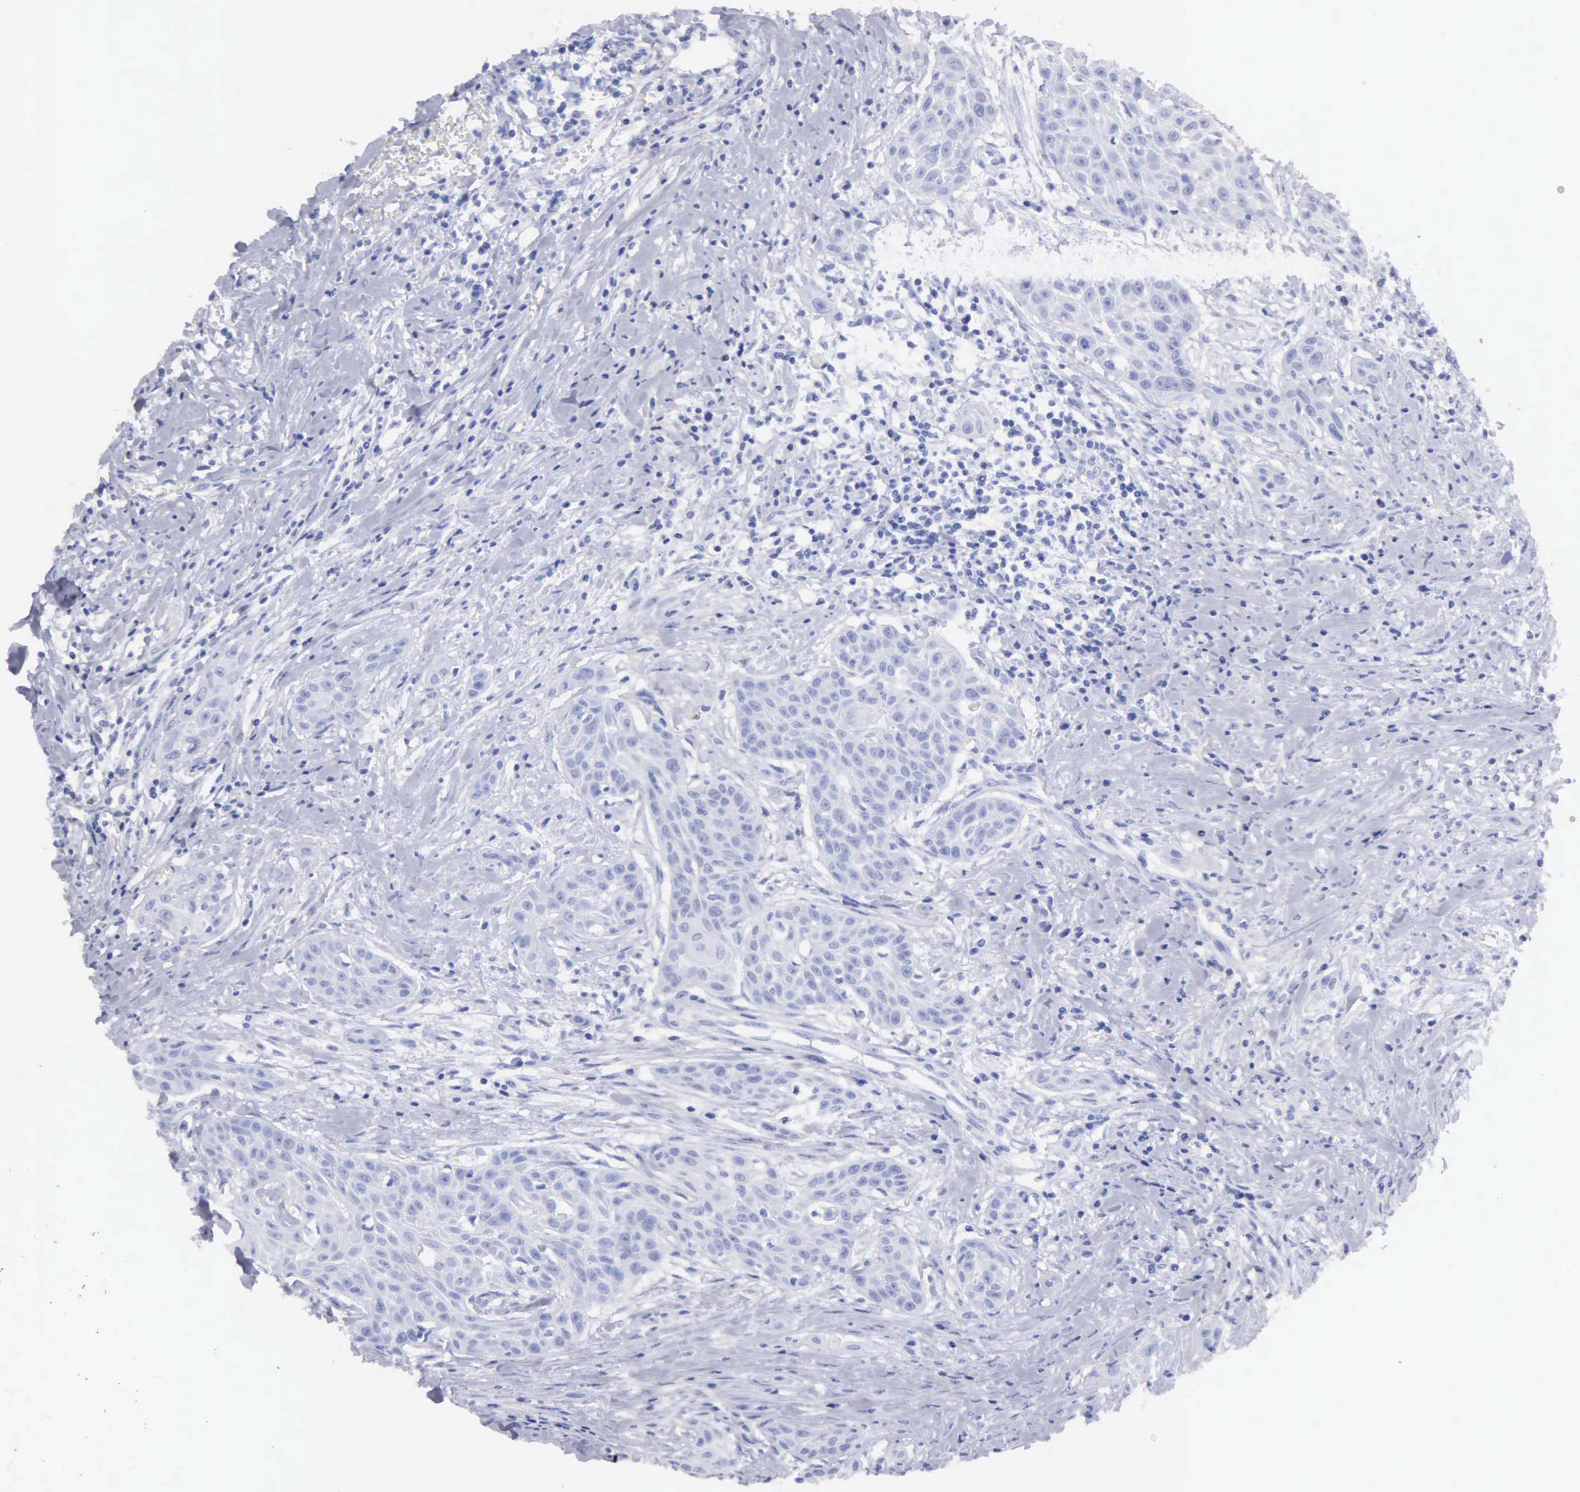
{"staining": {"intensity": "negative", "quantity": "none", "location": "none"}, "tissue": "head and neck cancer", "cell_type": "Tumor cells", "image_type": "cancer", "snomed": [{"axis": "morphology", "description": "Squamous cell carcinoma, NOS"}, {"axis": "morphology", "description": "Squamous cell carcinoma, metastatic, NOS"}, {"axis": "topography", "description": "Lymph node"}, {"axis": "topography", "description": "Salivary gland"}, {"axis": "topography", "description": "Head-Neck"}], "caption": "Immunohistochemical staining of human head and neck metastatic squamous cell carcinoma reveals no significant positivity in tumor cells.", "gene": "CYP19A1", "patient": {"sex": "female", "age": 74}}